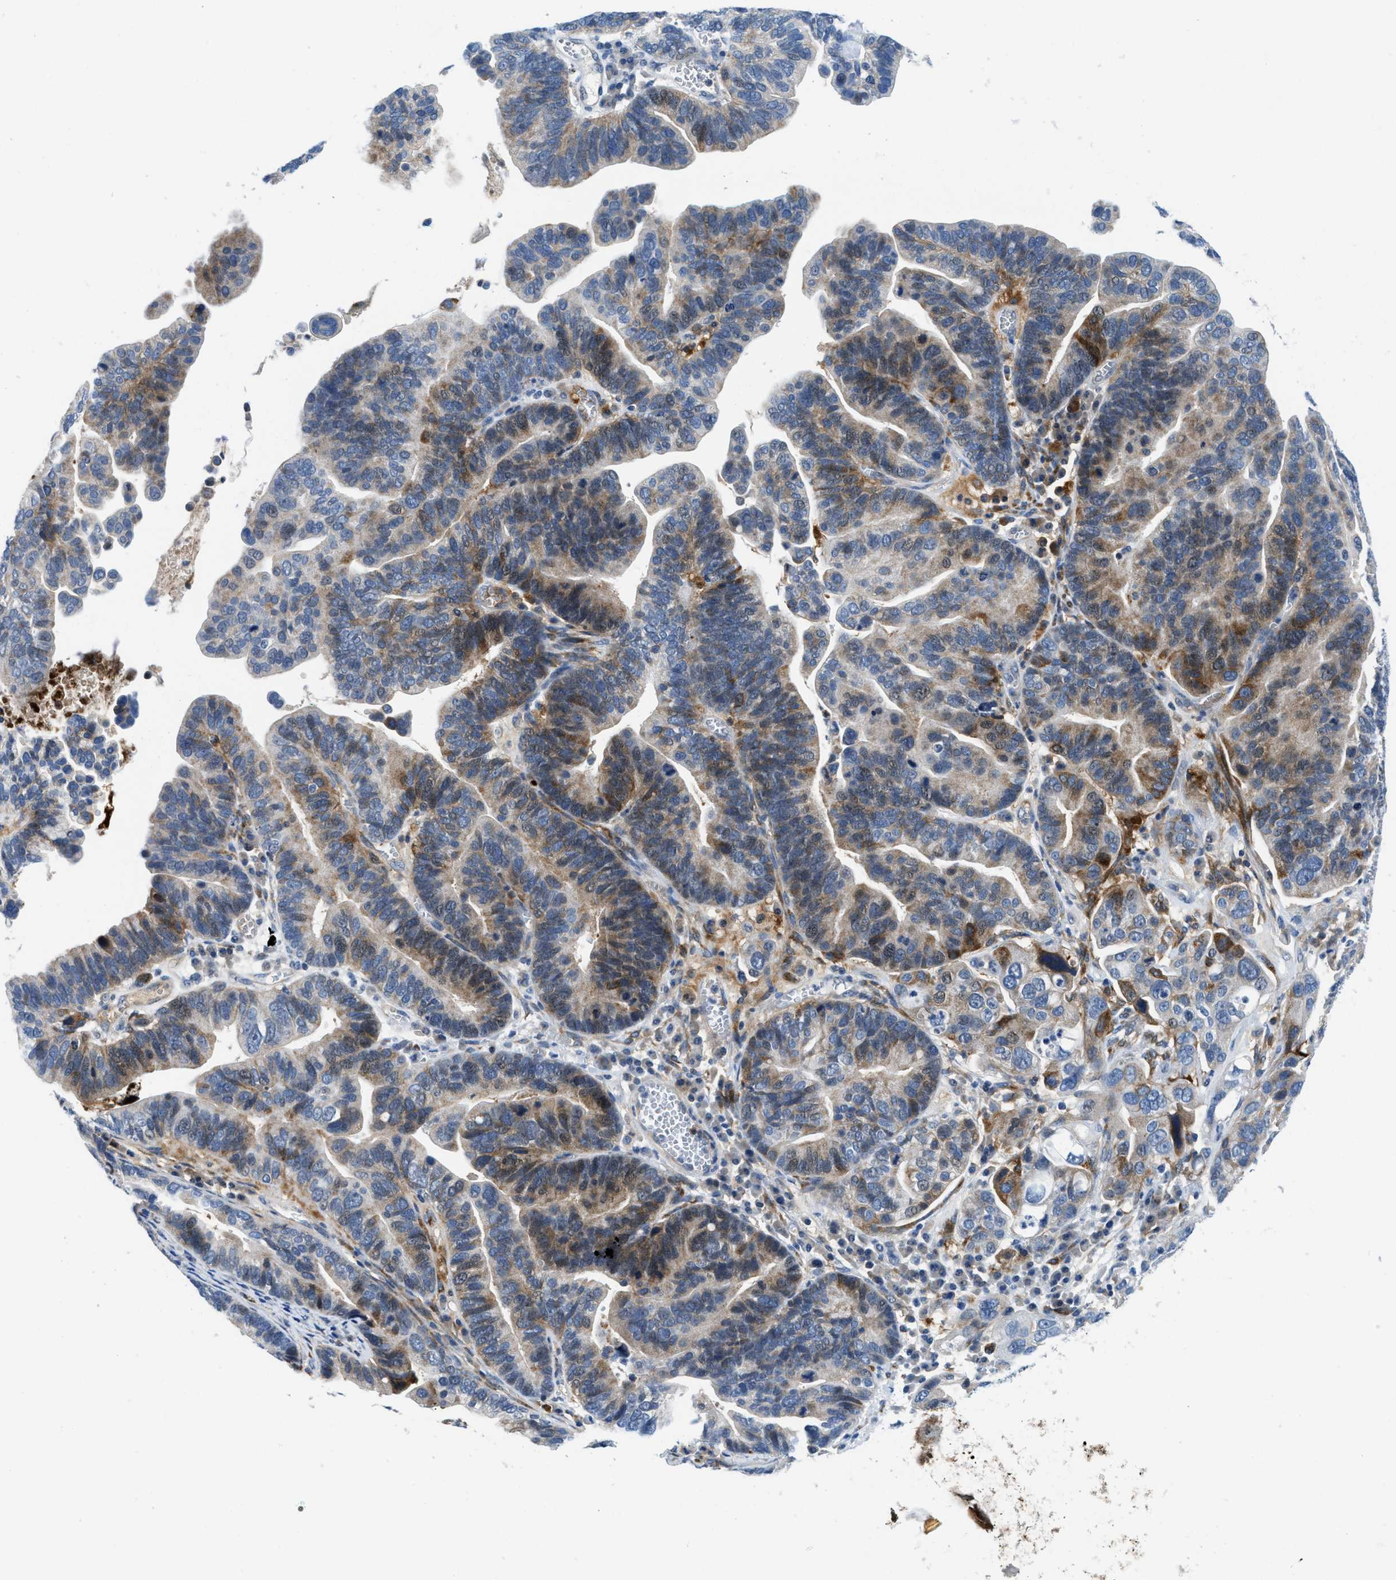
{"staining": {"intensity": "moderate", "quantity": "25%-75%", "location": "cytoplasmic/membranous"}, "tissue": "ovarian cancer", "cell_type": "Tumor cells", "image_type": "cancer", "snomed": [{"axis": "morphology", "description": "Cystadenocarcinoma, serous, NOS"}, {"axis": "topography", "description": "Ovary"}], "caption": "This photomicrograph demonstrates ovarian serous cystadenocarcinoma stained with IHC to label a protein in brown. The cytoplasmic/membranous of tumor cells show moderate positivity for the protein. Nuclei are counter-stained blue.", "gene": "CFB", "patient": {"sex": "female", "age": 56}}